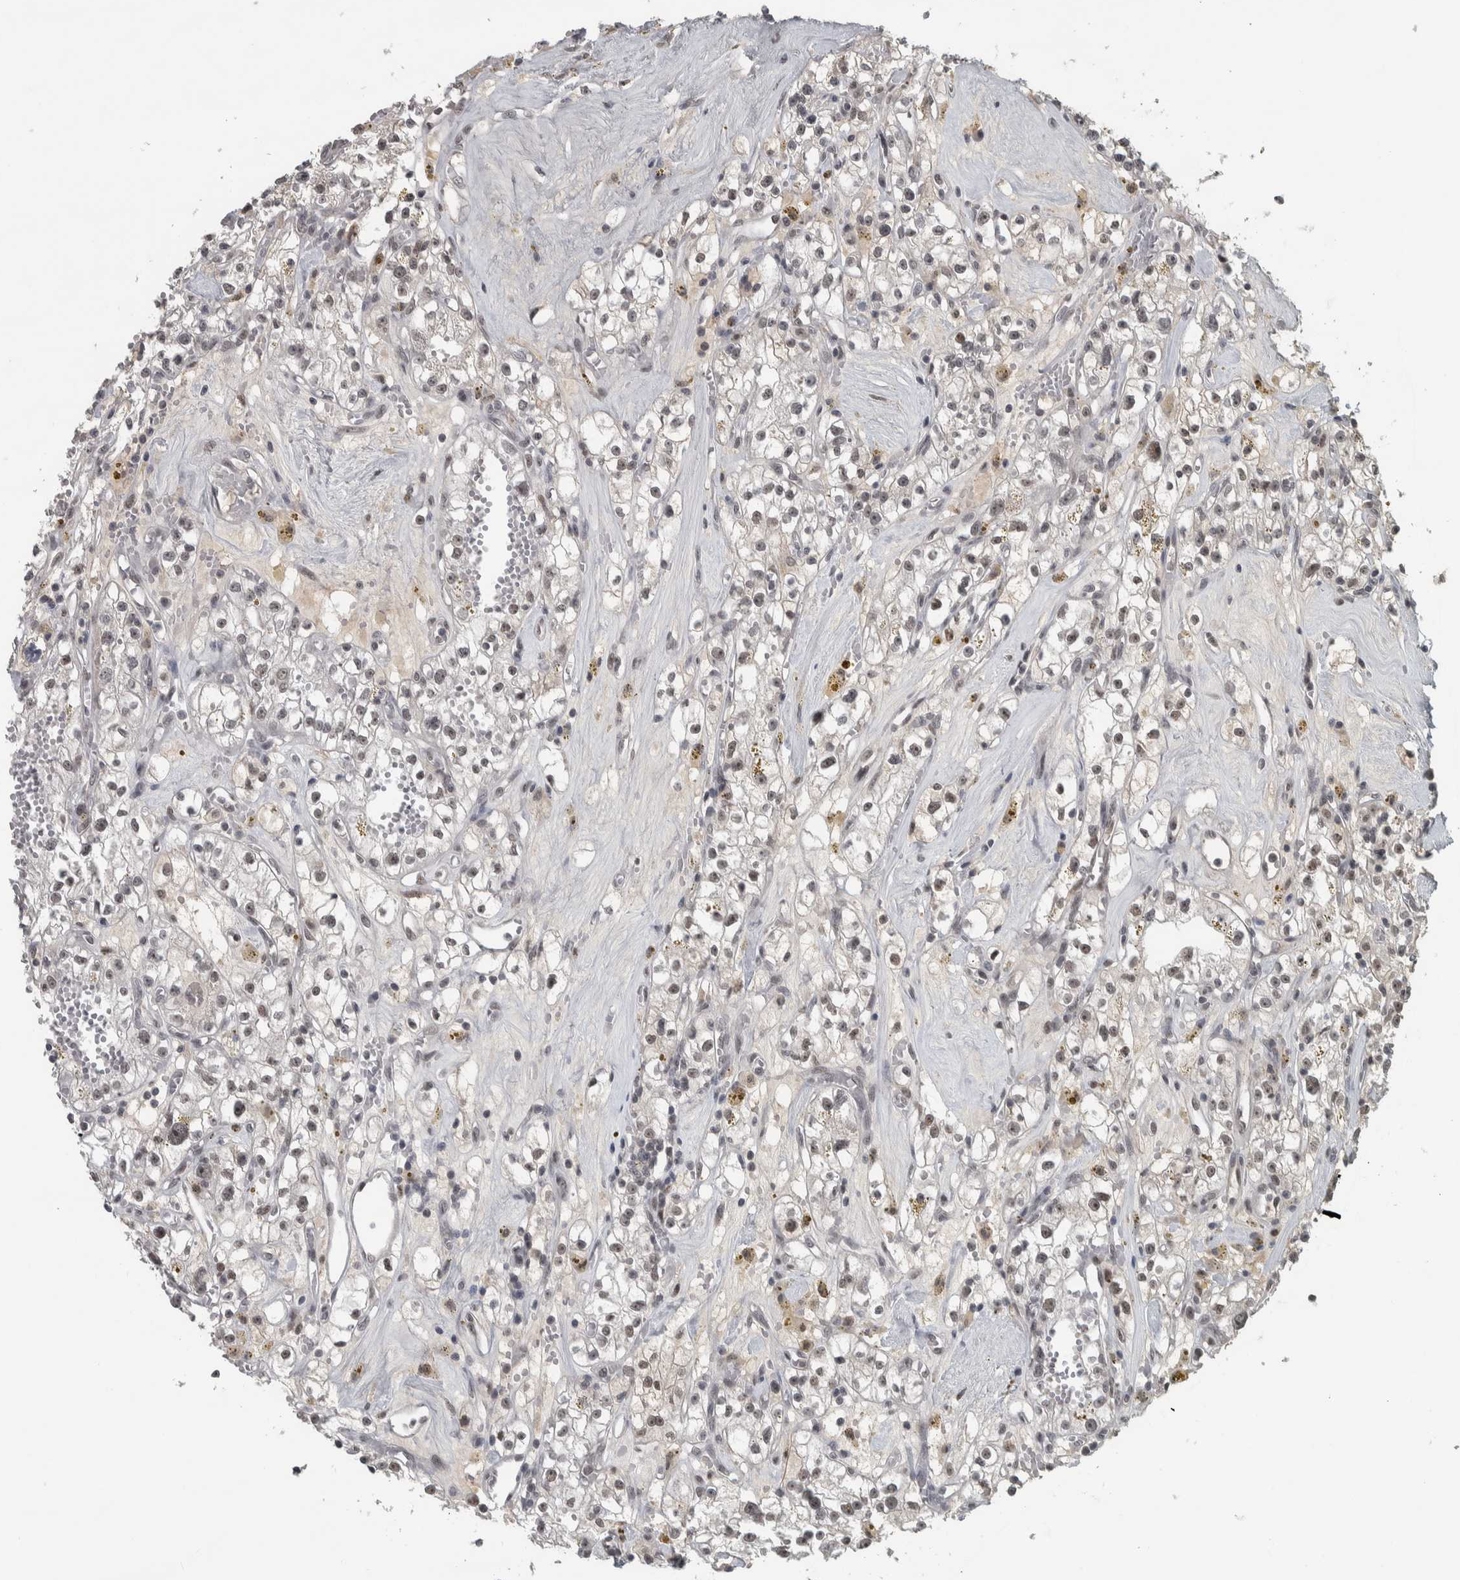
{"staining": {"intensity": "weak", "quantity": "25%-75%", "location": "nuclear"}, "tissue": "renal cancer", "cell_type": "Tumor cells", "image_type": "cancer", "snomed": [{"axis": "morphology", "description": "Adenocarcinoma, NOS"}, {"axis": "topography", "description": "Kidney"}], "caption": "Human renal adenocarcinoma stained for a protein (brown) displays weak nuclear positive positivity in about 25%-75% of tumor cells.", "gene": "DDX42", "patient": {"sex": "male", "age": 56}}